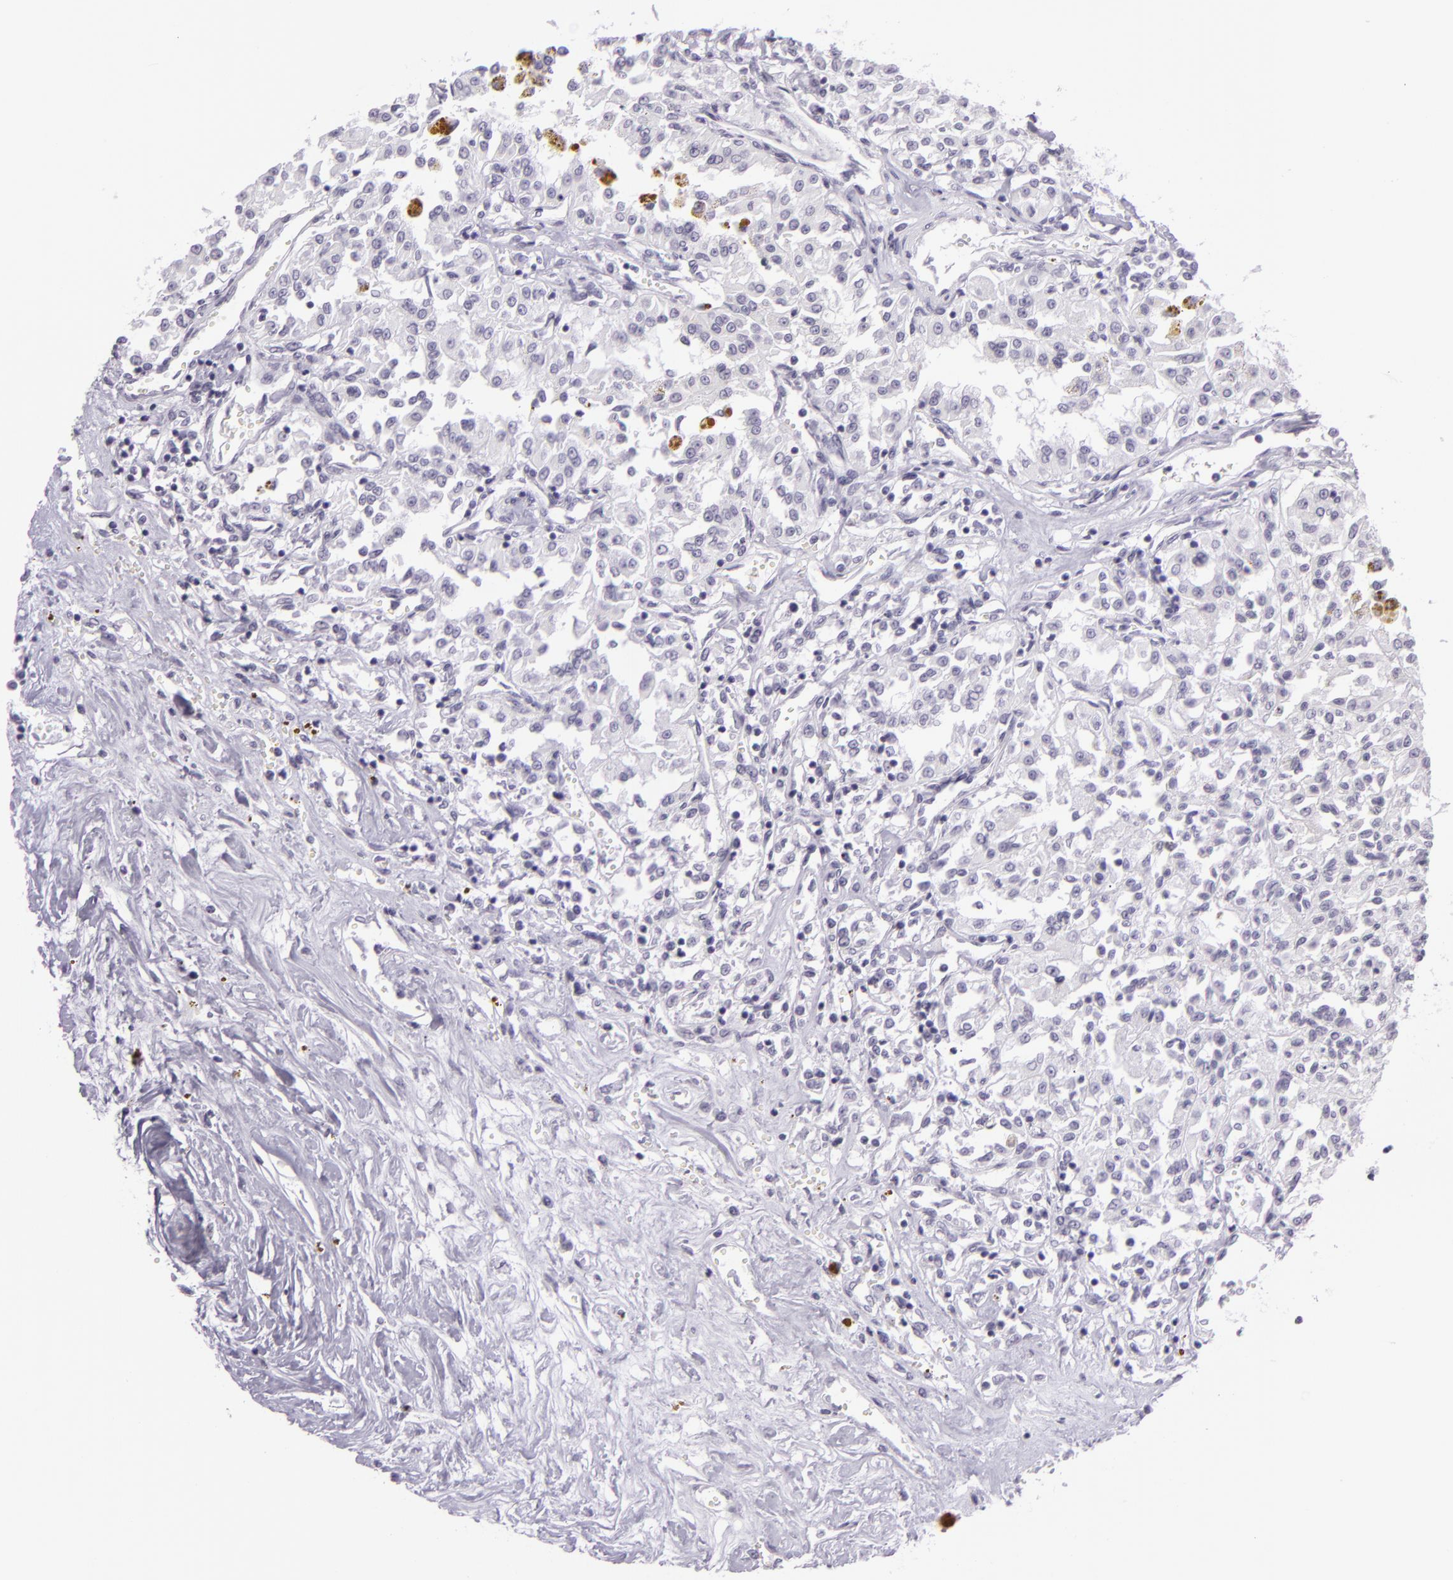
{"staining": {"intensity": "negative", "quantity": "none", "location": "none"}, "tissue": "renal cancer", "cell_type": "Tumor cells", "image_type": "cancer", "snomed": [{"axis": "morphology", "description": "Adenocarcinoma, NOS"}, {"axis": "topography", "description": "Kidney"}], "caption": "Micrograph shows no significant protein positivity in tumor cells of adenocarcinoma (renal). (DAB (3,3'-diaminobenzidine) immunohistochemistry visualized using brightfield microscopy, high magnification).", "gene": "MUC6", "patient": {"sex": "male", "age": 78}}